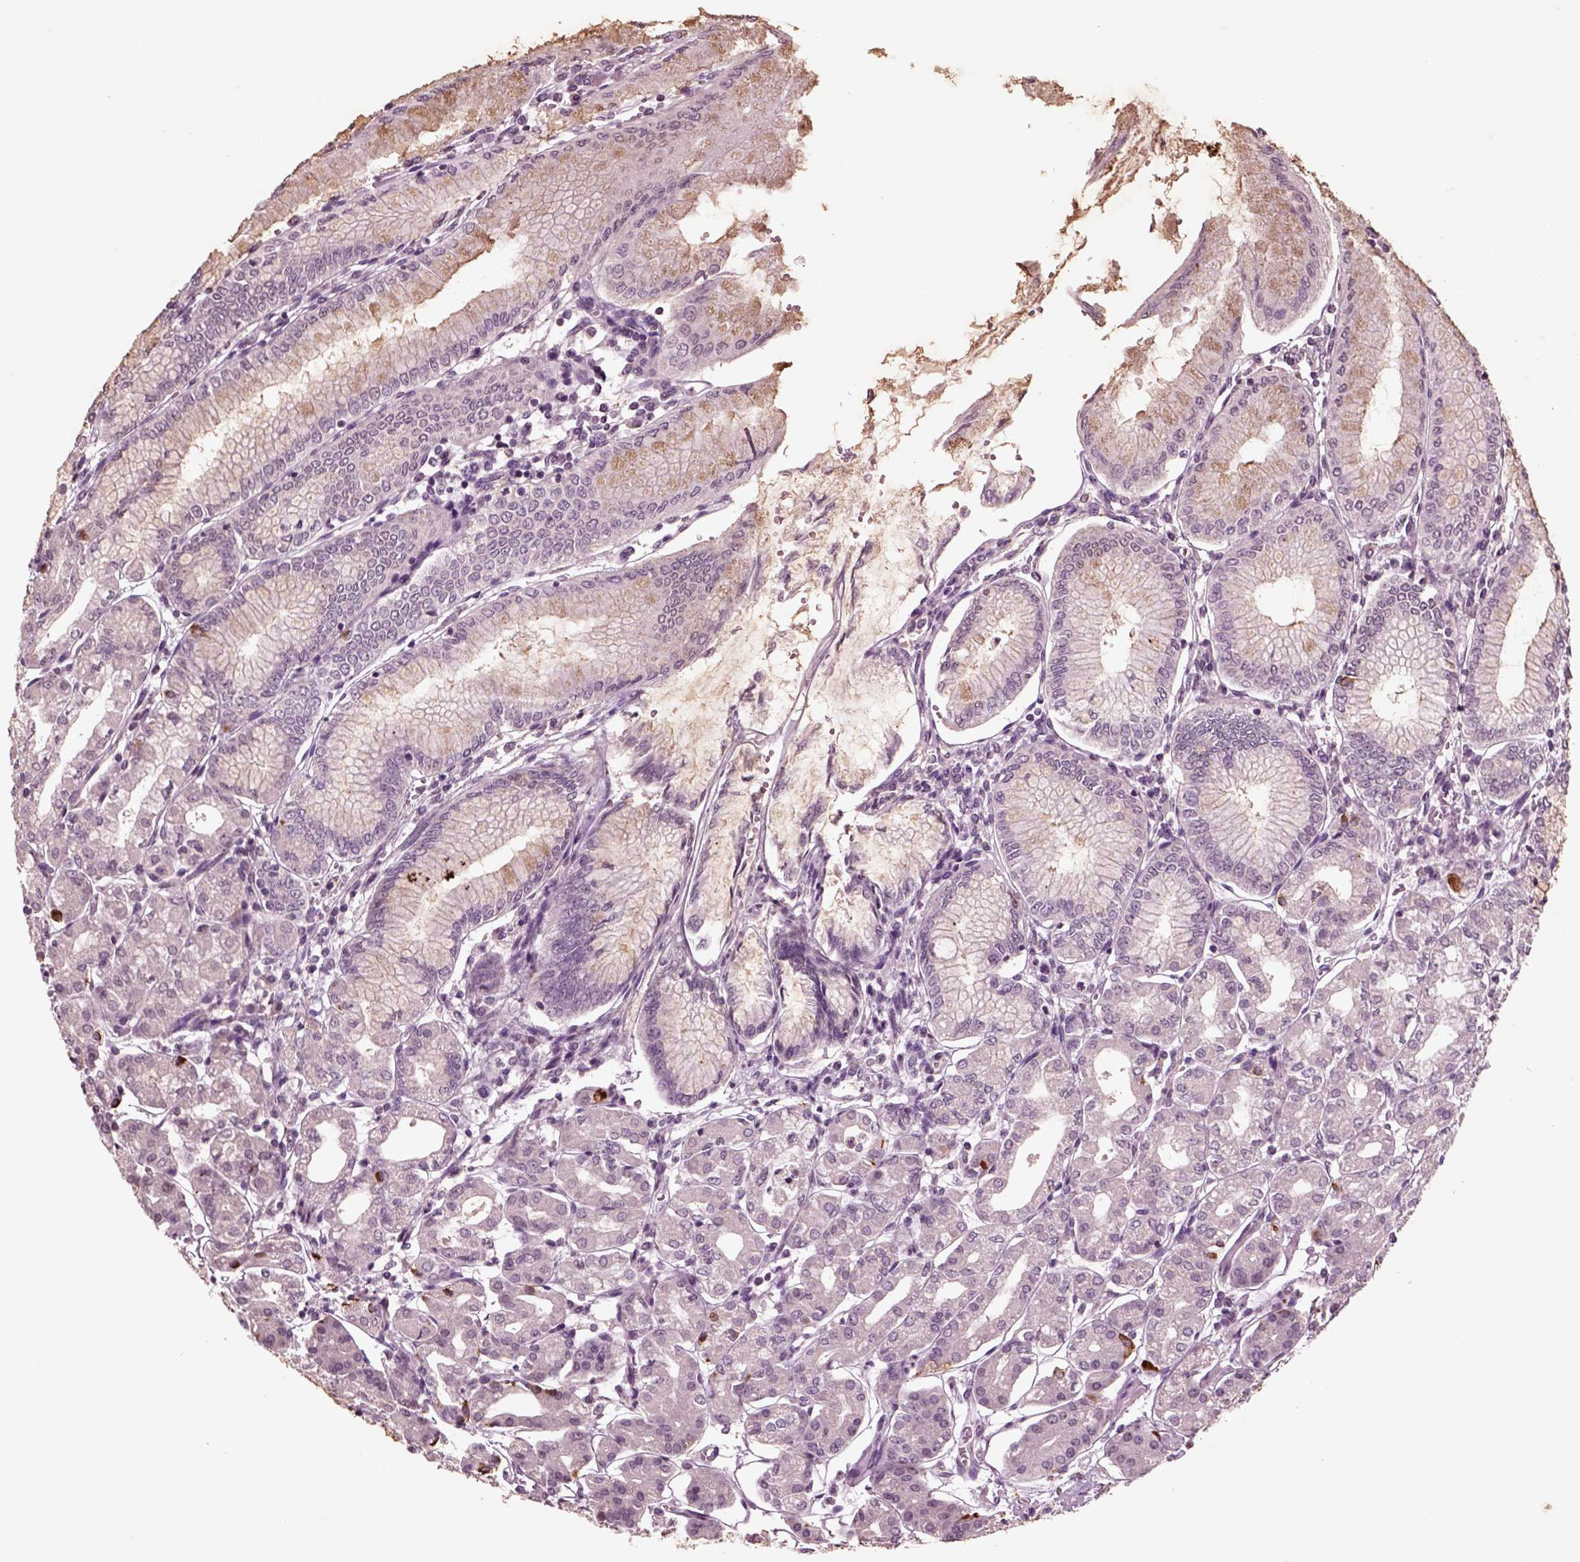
{"staining": {"intensity": "negative", "quantity": "none", "location": "none"}, "tissue": "stomach", "cell_type": "Glandular cells", "image_type": "normal", "snomed": [{"axis": "morphology", "description": "Normal tissue, NOS"}, {"axis": "topography", "description": "Skeletal muscle"}, {"axis": "topography", "description": "Stomach"}], "caption": "This is an immunohistochemistry photomicrograph of benign stomach. There is no positivity in glandular cells.", "gene": "CHGB", "patient": {"sex": "female", "age": 57}}